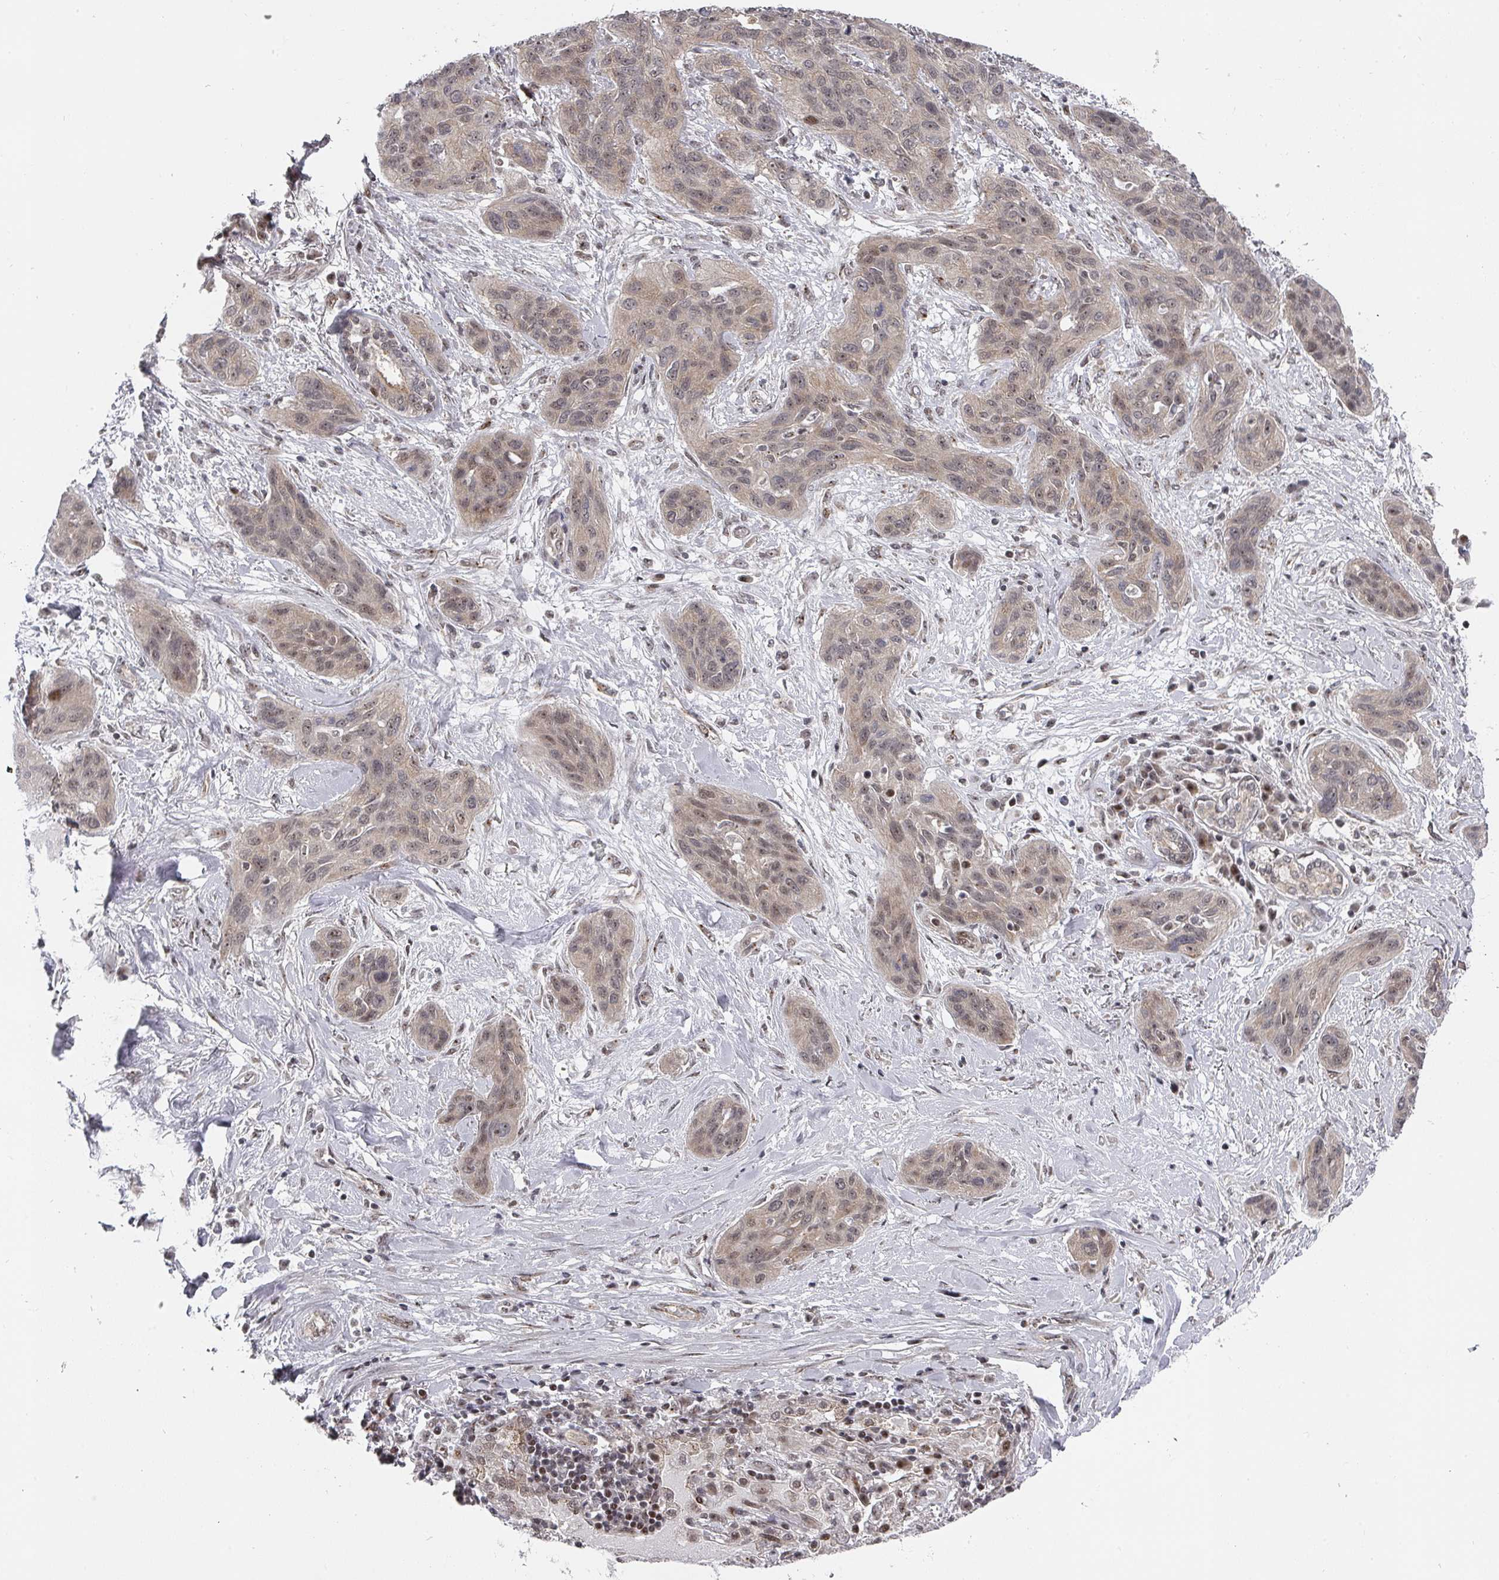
{"staining": {"intensity": "weak", "quantity": ">75%", "location": "cytoplasmic/membranous,nuclear"}, "tissue": "lung cancer", "cell_type": "Tumor cells", "image_type": "cancer", "snomed": [{"axis": "morphology", "description": "Squamous cell carcinoma, NOS"}, {"axis": "topography", "description": "Lung"}], "caption": "Weak cytoplasmic/membranous and nuclear protein staining is seen in about >75% of tumor cells in lung squamous cell carcinoma.", "gene": "KIF1C", "patient": {"sex": "female", "age": 70}}